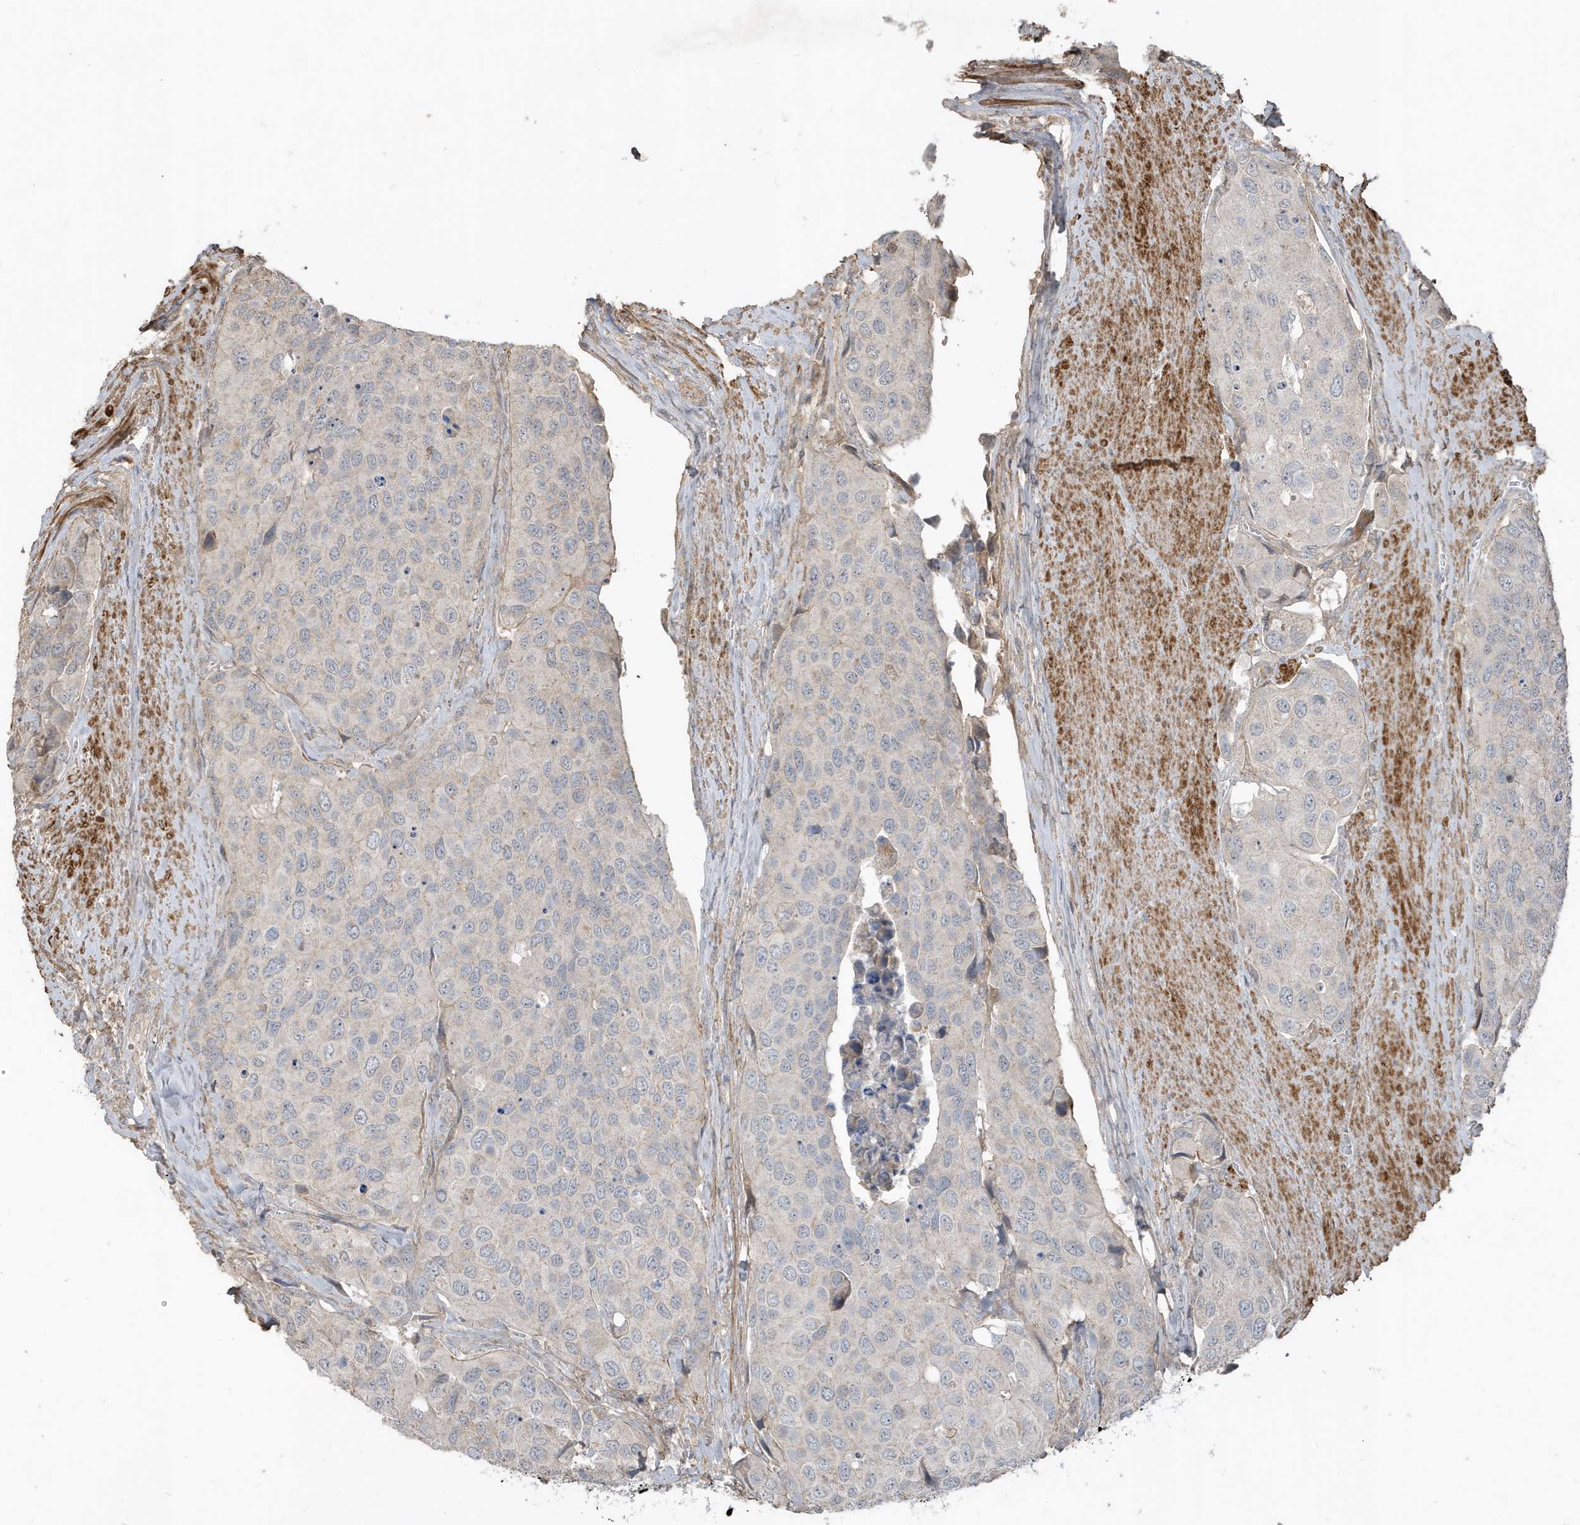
{"staining": {"intensity": "negative", "quantity": "none", "location": "none"}, "tissue": "urothelial cancer", "cell_type": "Tumor cells", "image_type": "cancer", "snomed": [{"axis": "morphology", "description": "Urothelial carcinoma, High grade"}, {"axis": "topography", "description": "Urinary bladder"}], "caption": "The micrograph reveals no staining of tumor cells in urothelial carcinoma (high-grade). (DAB IHC visualized using brightfield microscopy, high magnification).", "gene": "PRRT3", "patient": {"sex": "male", "age": 74}}